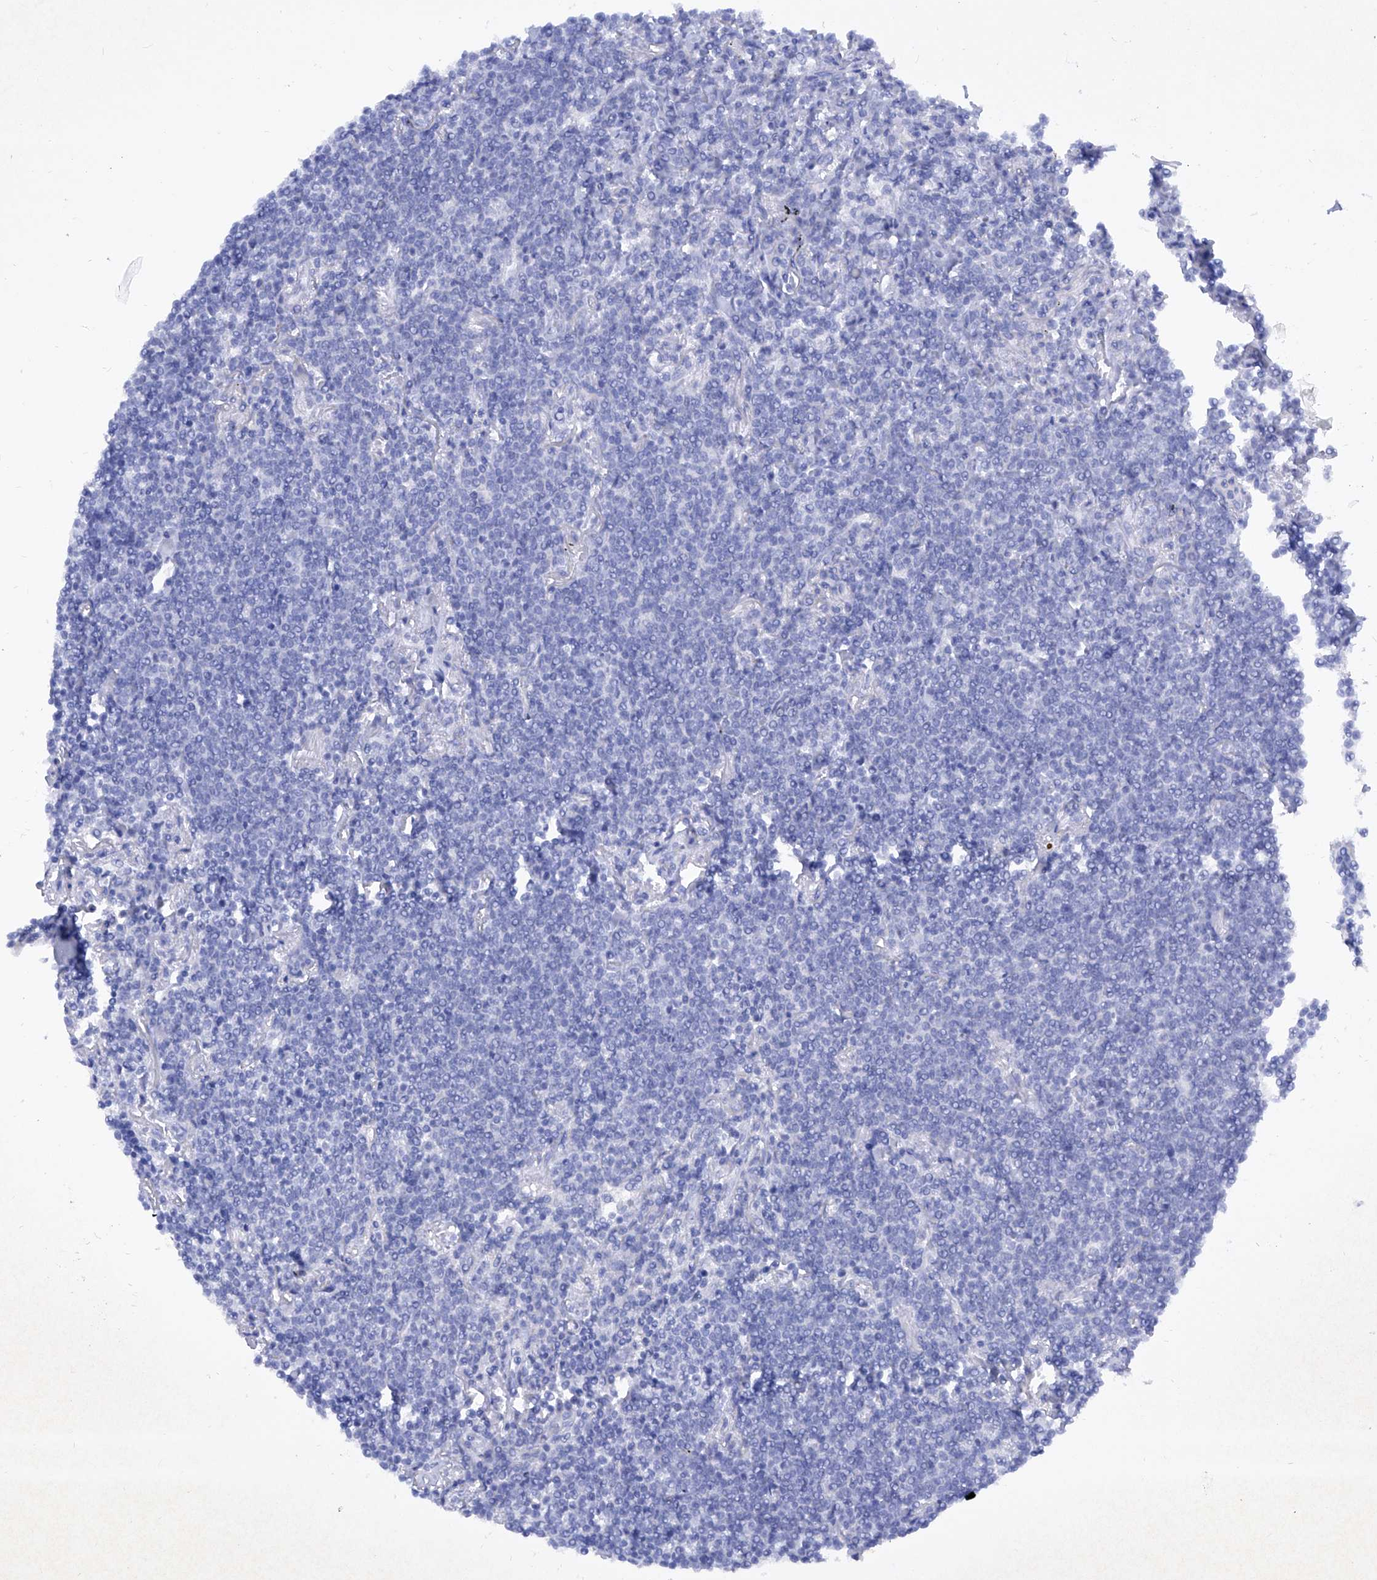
{"staining": {"intensity": "negative", "quantity": "none", "location": "none"}, "tissue": "lymphoma", "cell_type": "Tumor cells", "image_type": "cancer", "snomed": [{"axis": "morphology", "description": "Malignant lymphoma, non-Hodgkin's type, Low grade"}, {"axis": "topography", "description": "Lung"}], "caption": "DAB (3,3'-diaminobenzidine) immunohistochemical staining of human lymphoma demonstrates no significant positivity in tumor cells.", "gene": "BARX2", "patient": {"sex": "female", "age": 71}}